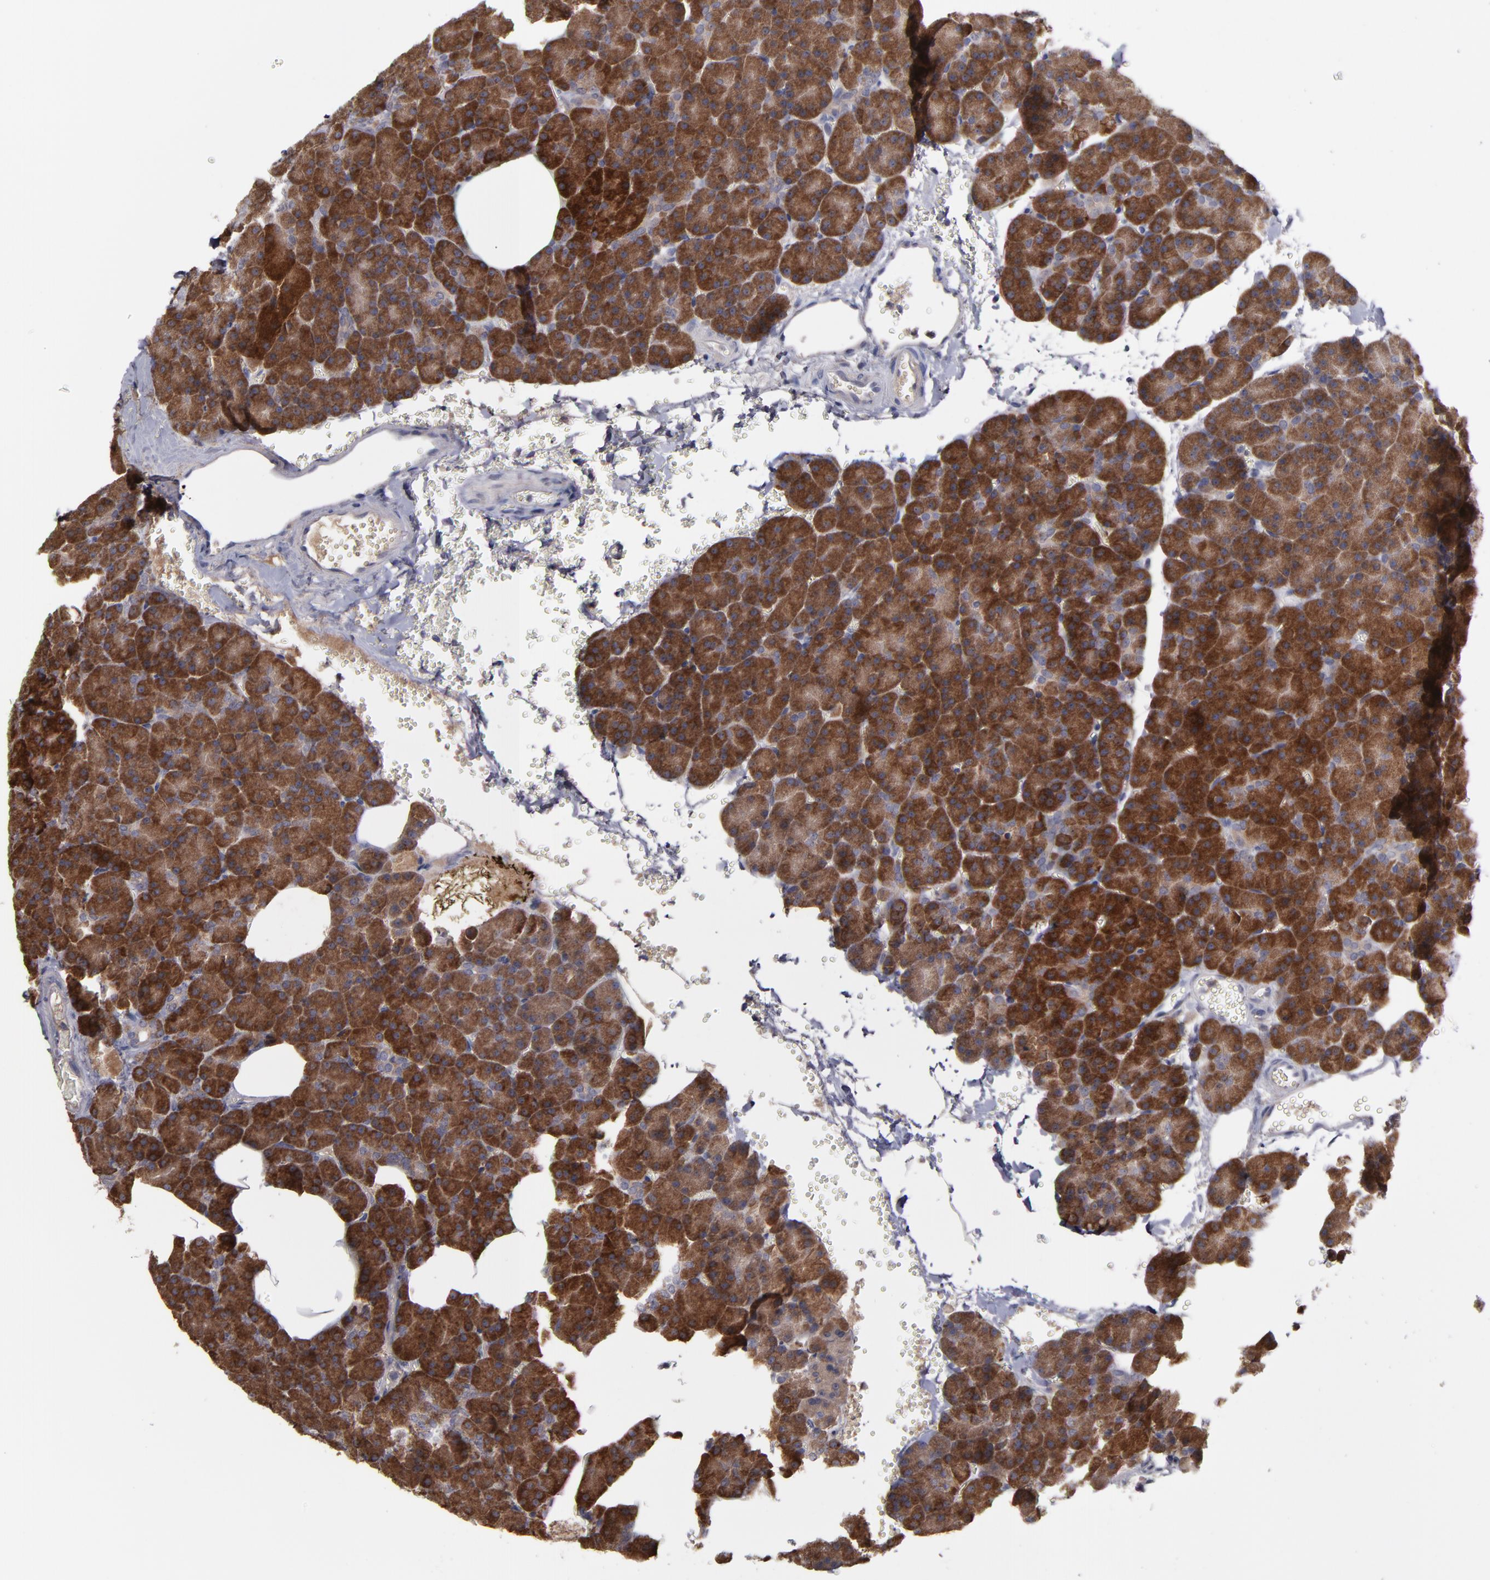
{"staining": {"intensity": "strong", "quantity": ">75%", "location": "cytoplasmic/membranous"}, "tissue": "pancreas", "cell_type": "Exocrine glandular cells", "image_type": "normal", "snomed": [{"axis": "morphology", "description": "Normal tissue, NOS"}, {"axis": "topography", "description": "Pancreas"}], "caption": "Pancreas stained with DAB (3,3'-diaminobenzidine) immunohistochemistry (IHC) shows high levels of strong cytoplasmic/membranous staining in approximately >75% of exocrine glandular cells.", "gene": "MMP11", "patient": {"sex": "female", "age": 35}}